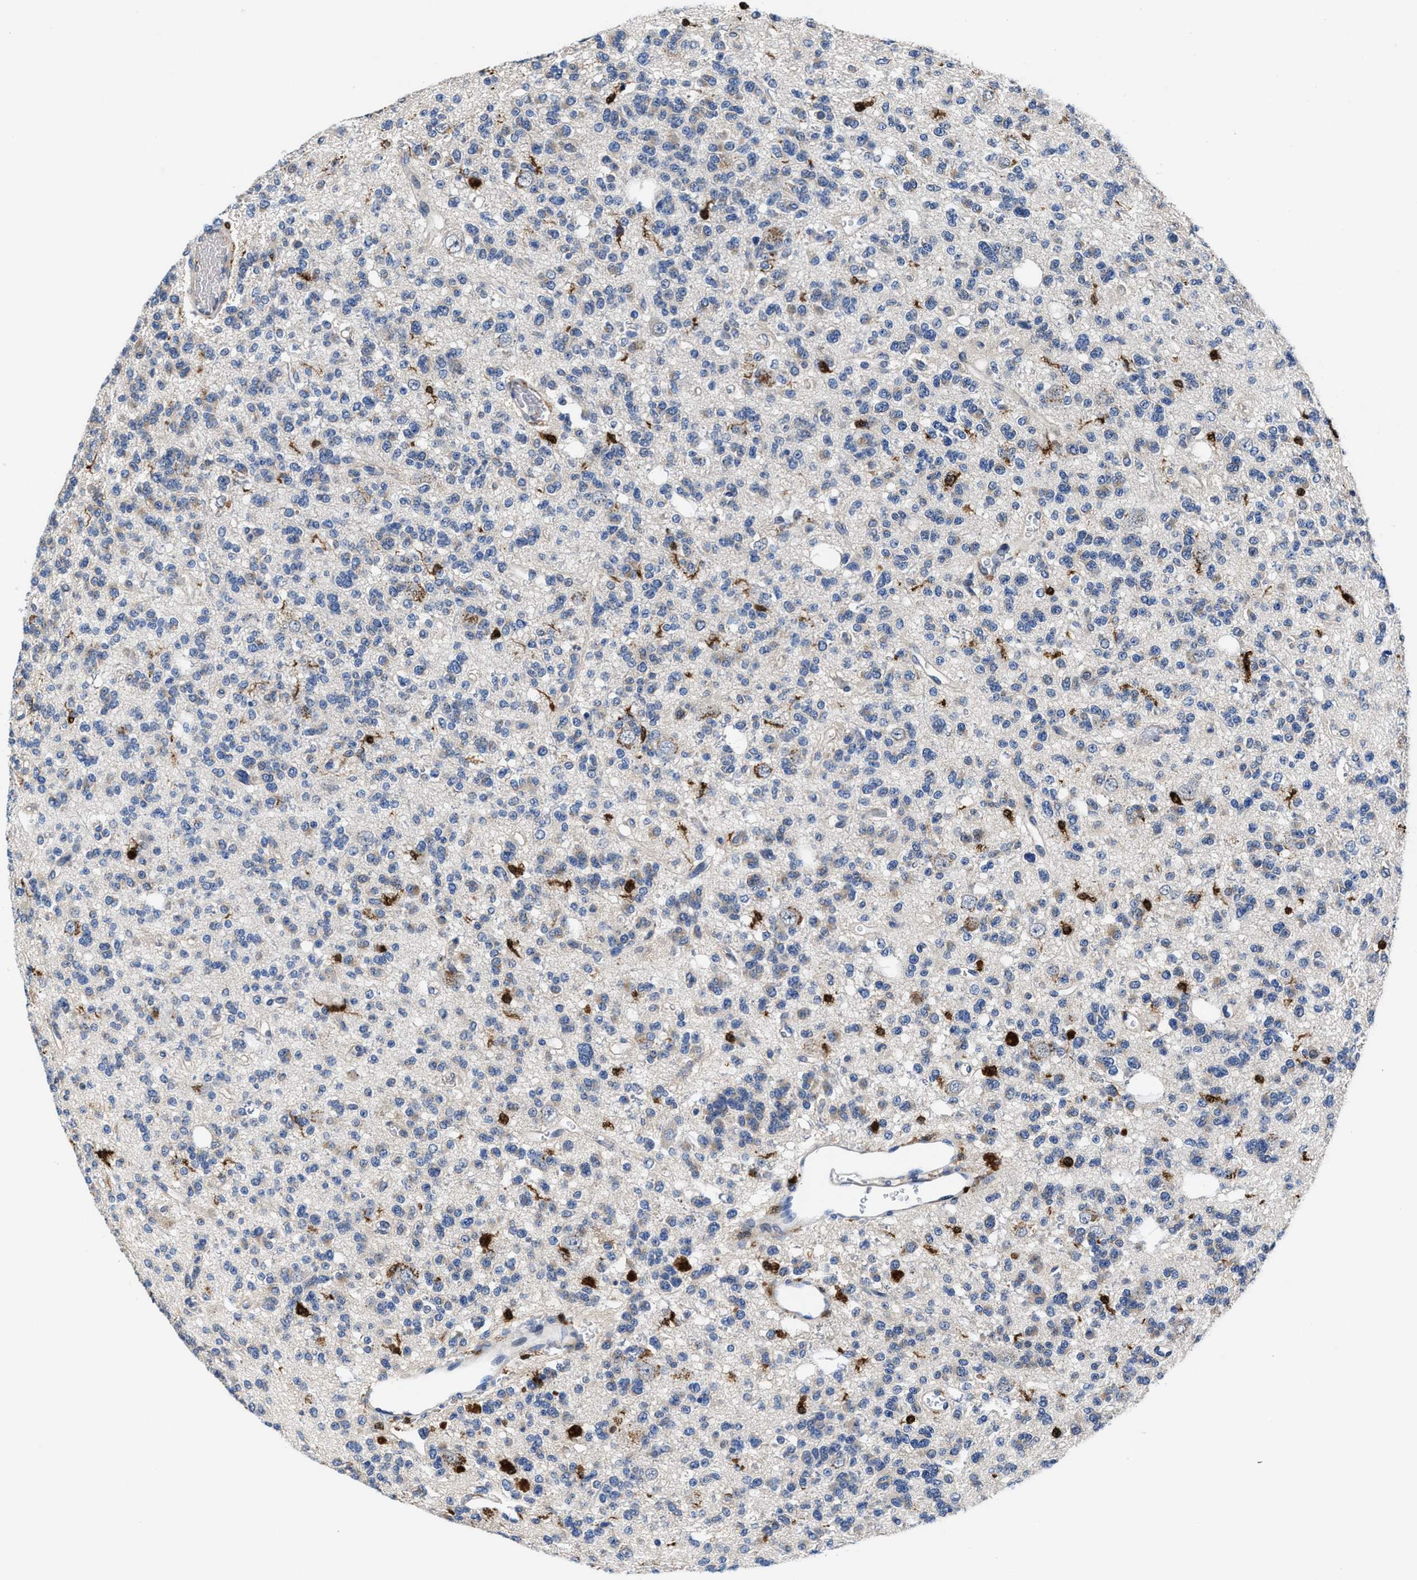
{"staining": {"intensity": "negative", "quantity": "none", "location": "none"}, "tissue": "glioma", "cell_type": "Tumor cells", "image_type": "cancer", "snomed": [{"axis": "morphology", "description": "Glioma, malignant, Low grade"}, {"axis": "topography", "description": "Brain"}], "caption": "There is no significant staining in tumor cells of glioma.", "gene": "RGS10", "patient": {"sex": "male", "age": 38}}